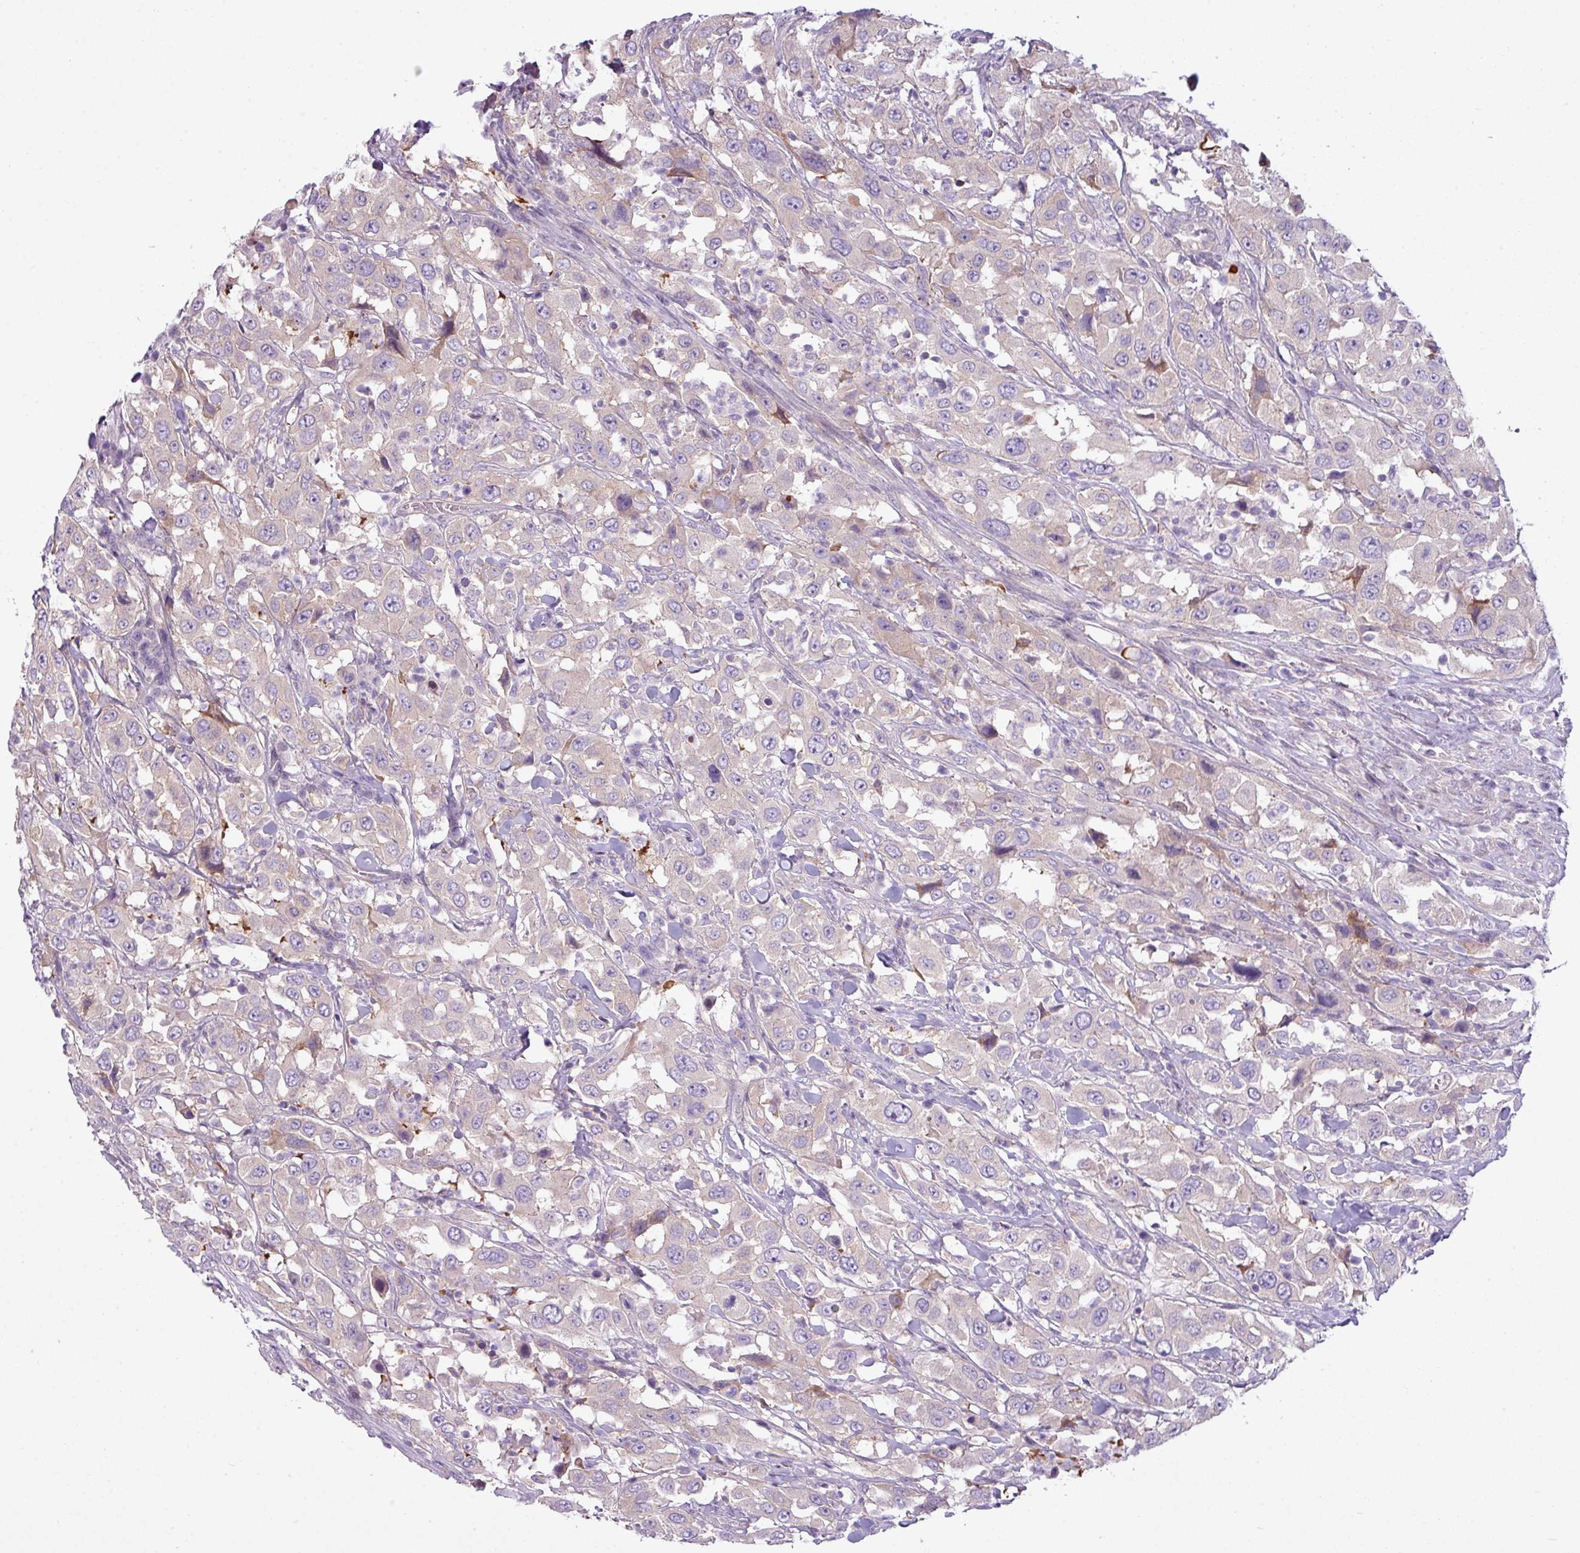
{"staining": {"intensity": "negative", "quantity": "none", "location": "none"}, "tissue": "urothelial cancer", "cell_type": "Tumor cells", "image_type": "cancer", "snomed": [{"axis": "morphology", "description": "Urothelial carcinoma, High grade"}, {"axis": "topography", "description": "Urinary bladder"}], "caption": "The image reveals no staining of tumor cells in urothelial cancer. (DAB (3,3'-diaminobenzidine) IHC, high magnification).", "gene": "CAMK2B", "patient": {"sex": "male", "age": 61}}